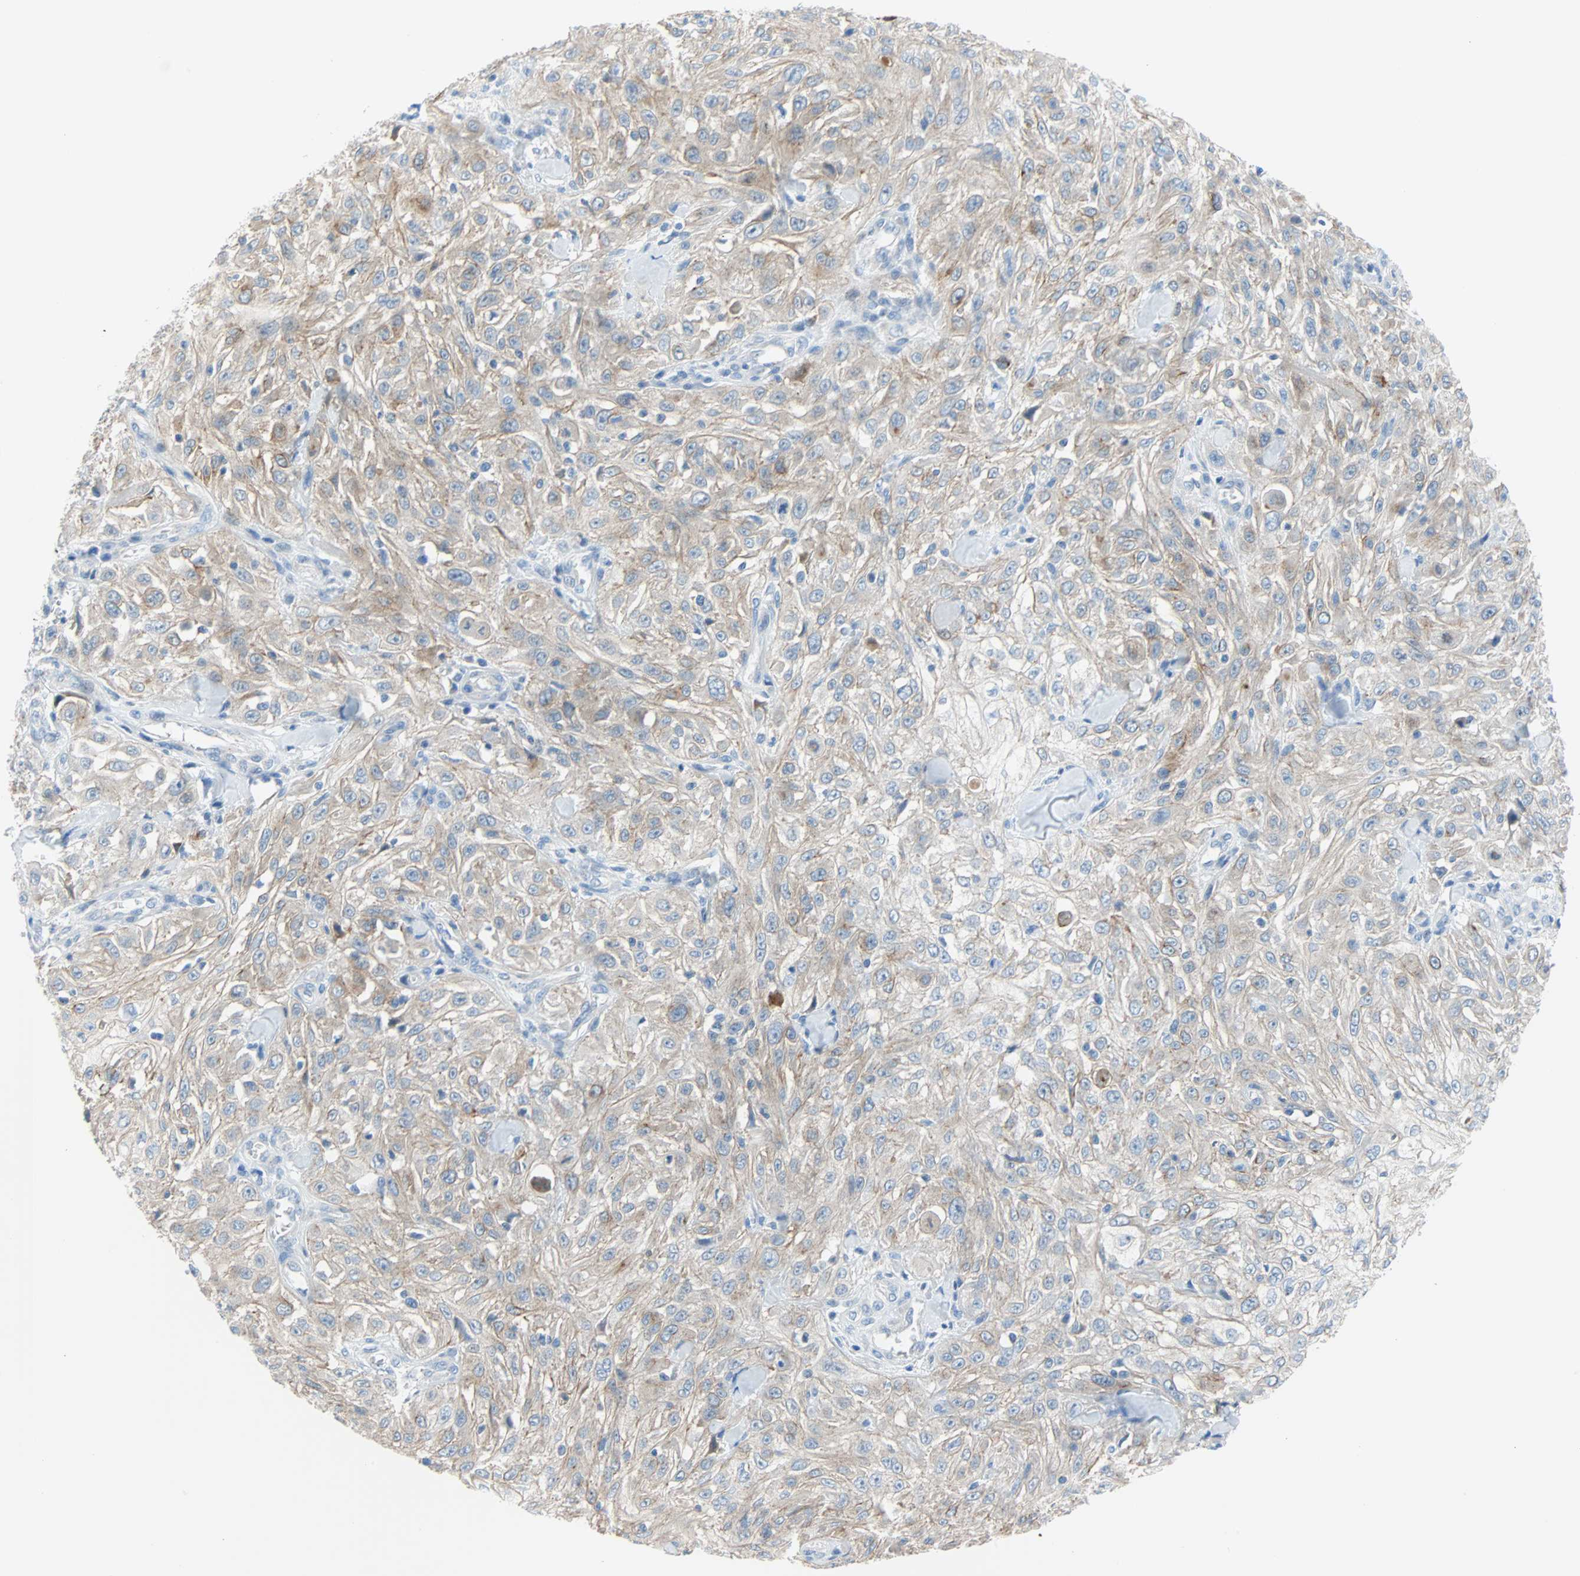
{"staining": {"intensity": "weak", "quantity": ">75%", "location": "cytoplasmic/membranous"}, "tissue": "skin cancer", "cell_type": "Tumor cells", "image_type": "cancer", "snomed": [{"axis": "morphology", "description": "Squamous cell carcinoma, NOS"}, {"axis": "morphology", "description": "Squamous cell carcinoma, metastatic, NOS"}, {"axis": "topography", "description": "Skin"}, {"axis": "topography", "description": "Lymph node"}], "caption": "This micrograph displays IHC staining of human skin cancer, with low weak cytoplasmic/membranous positivity in approximately >75% of tumor cells.", "gene": "PDPN", "patient": {"sex": "male", "age": 75}}